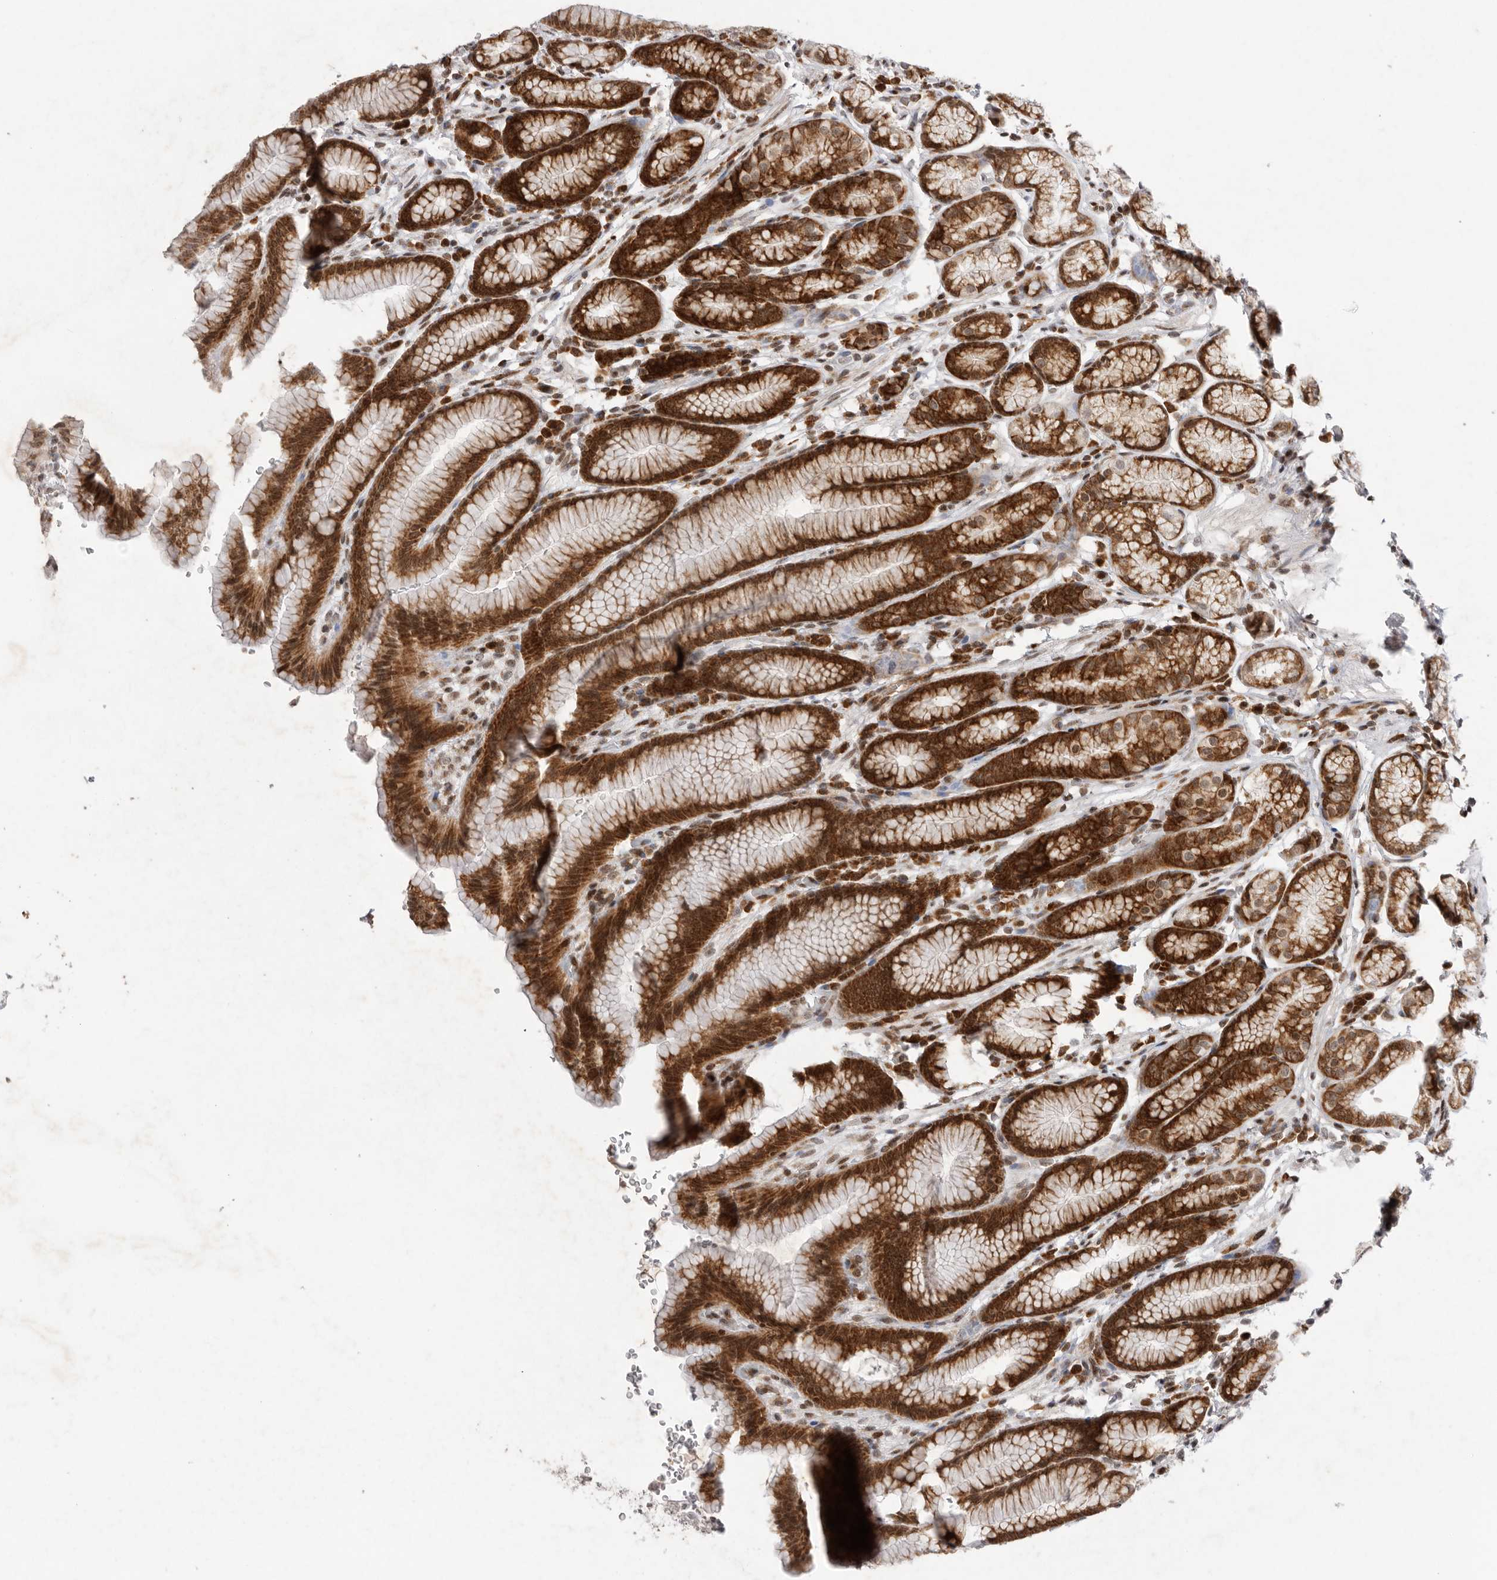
{"staining": {"intensity": "strong", "quantity": ">75%", "location": "cytoplasmic/membranous"}, "tissue": "stomach", "cell_type": "Glandular cells", "image_type": "normal", "snomed": [{"axis": "morphology", "description": "Normal tissue, NOS"}, {"axis": "topography", "description": "Stomach"}], "caption": "Immunohistochemistry (IHC) of normal stomach reveals high levels of strong cytoplasmic/membranous positivity in approximately >75% of glandular cells.", "gene": "FZD3", "patient": {"sex": "male", "age": 42}}